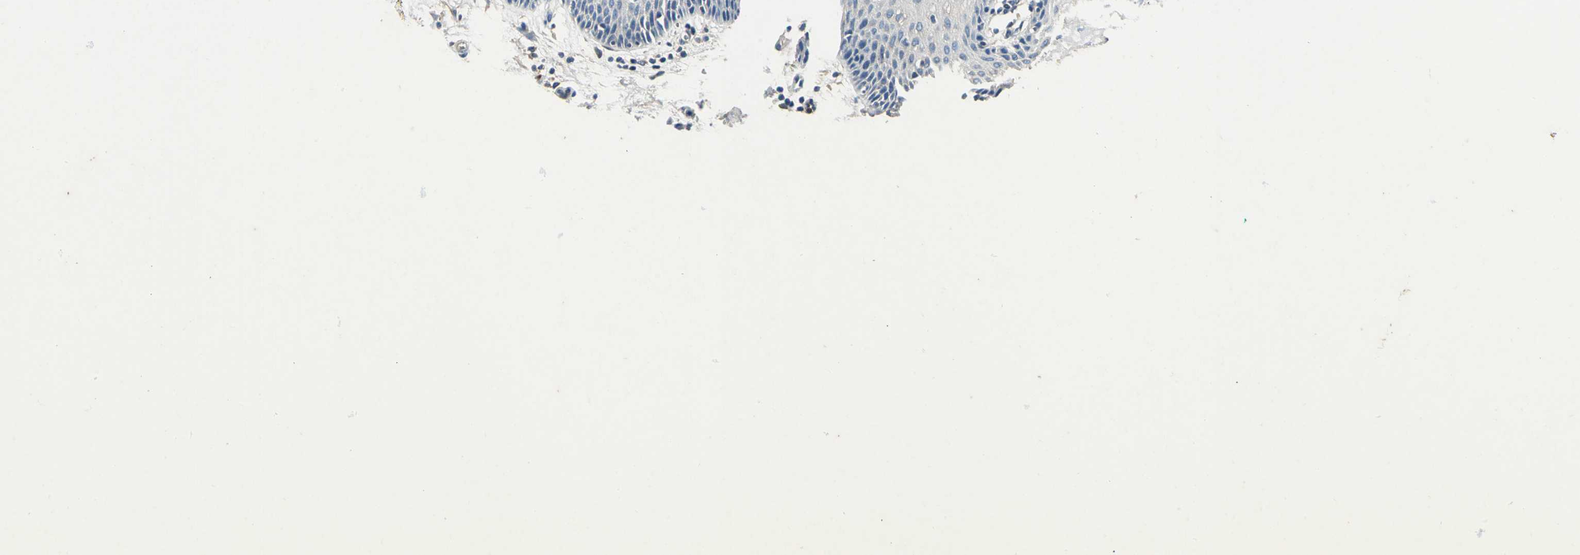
{"staining": {"intensity": "negative", "quantity": "none", "location": "none"}, "tissue": "vagina", "cell_type": "Squamous epithelial cells", "image_type": "normal", "snomed": [{"axis": "morphology", "description": "Normal tissue, NOS"}, {"axis": "topography", "description": "Vagina"}], "caption": "DAB immunohistochemical staining of unremarkable human vagina shows no significant expression in squamous epithelial cells.", "gene": "HEPH", "patient": {"sex": "female", "age": 34}}